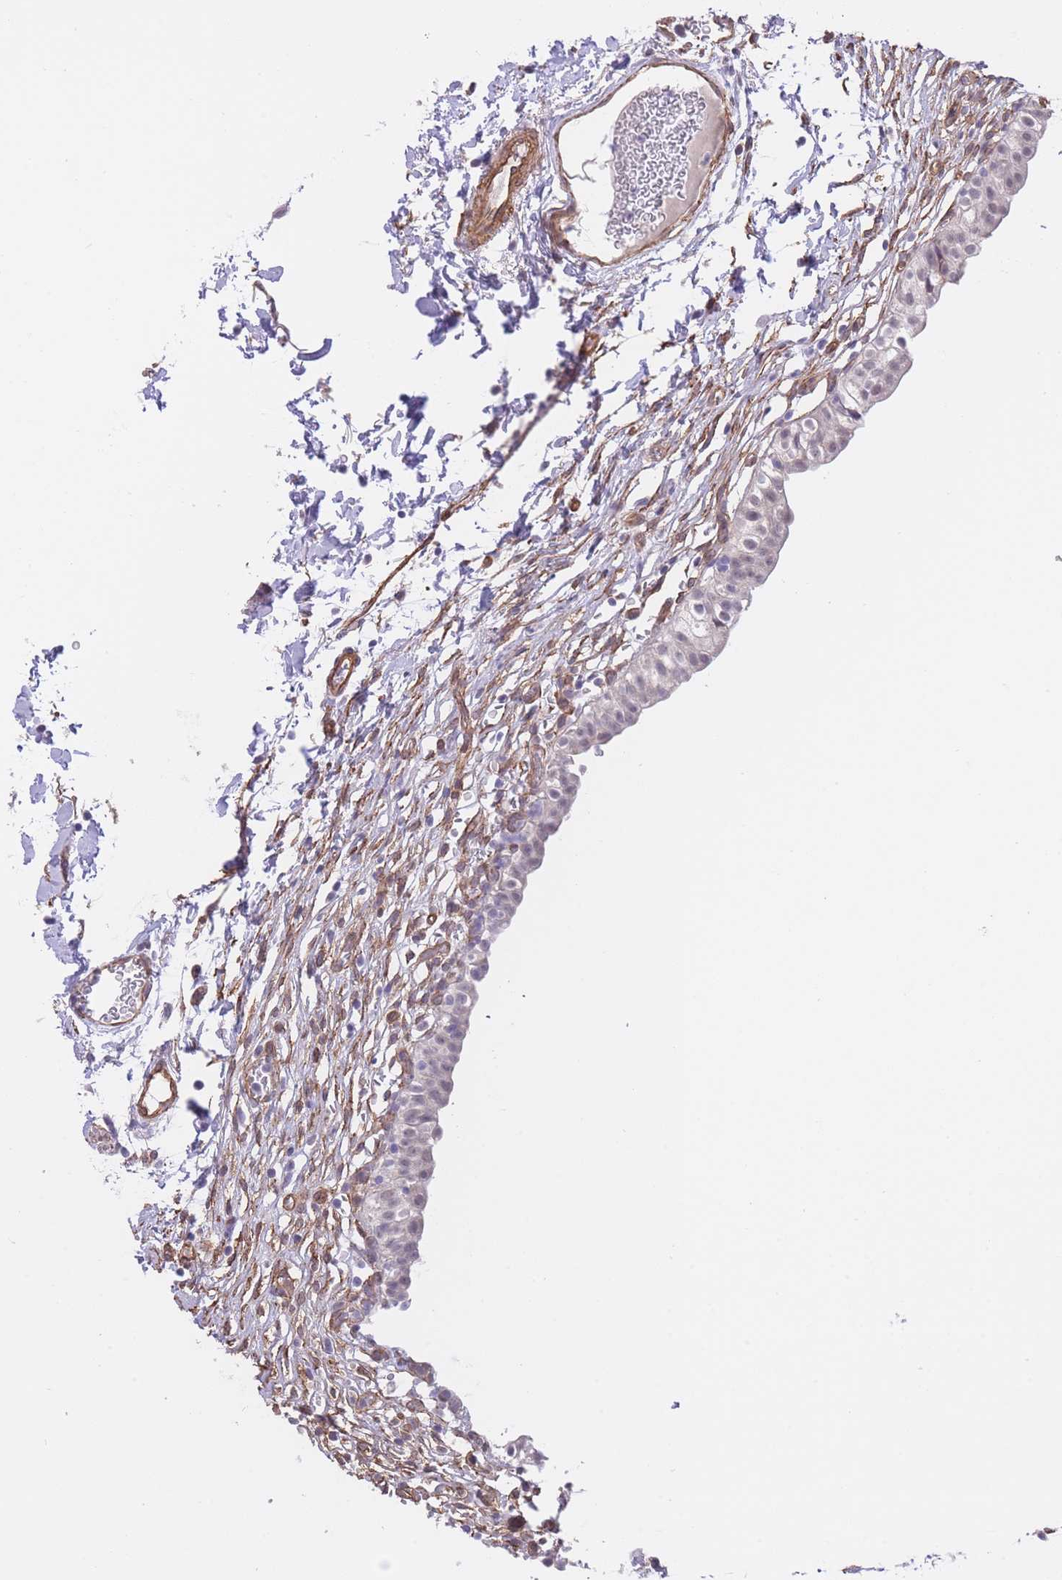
{"staining": {"intensity": "weak", "quantity": "<25%", "location": "nuclear"}, "tissue": "urinary bladder", "cell_type": "Urothelial cells", "image_type": "normal", "snomed": [{"axis": "morphology", "description": "Normal tissue, NOS"}, {"axis": "topography", "description": "Urinary bladder"}, {"axis": "topography", "description": "Peripheral nerve tissue"}], "caption": "IHC image of normal urinary bladder: human urinary bladder stained with DAB displays no significant protein positivity in urothelial cells. (DAB (3,3'-diaminobenzidine) immunohistochemistry with hematoxylin counter stain).", "gene": "QTRT1", "patient": {"sex": "male", "age": 55}}